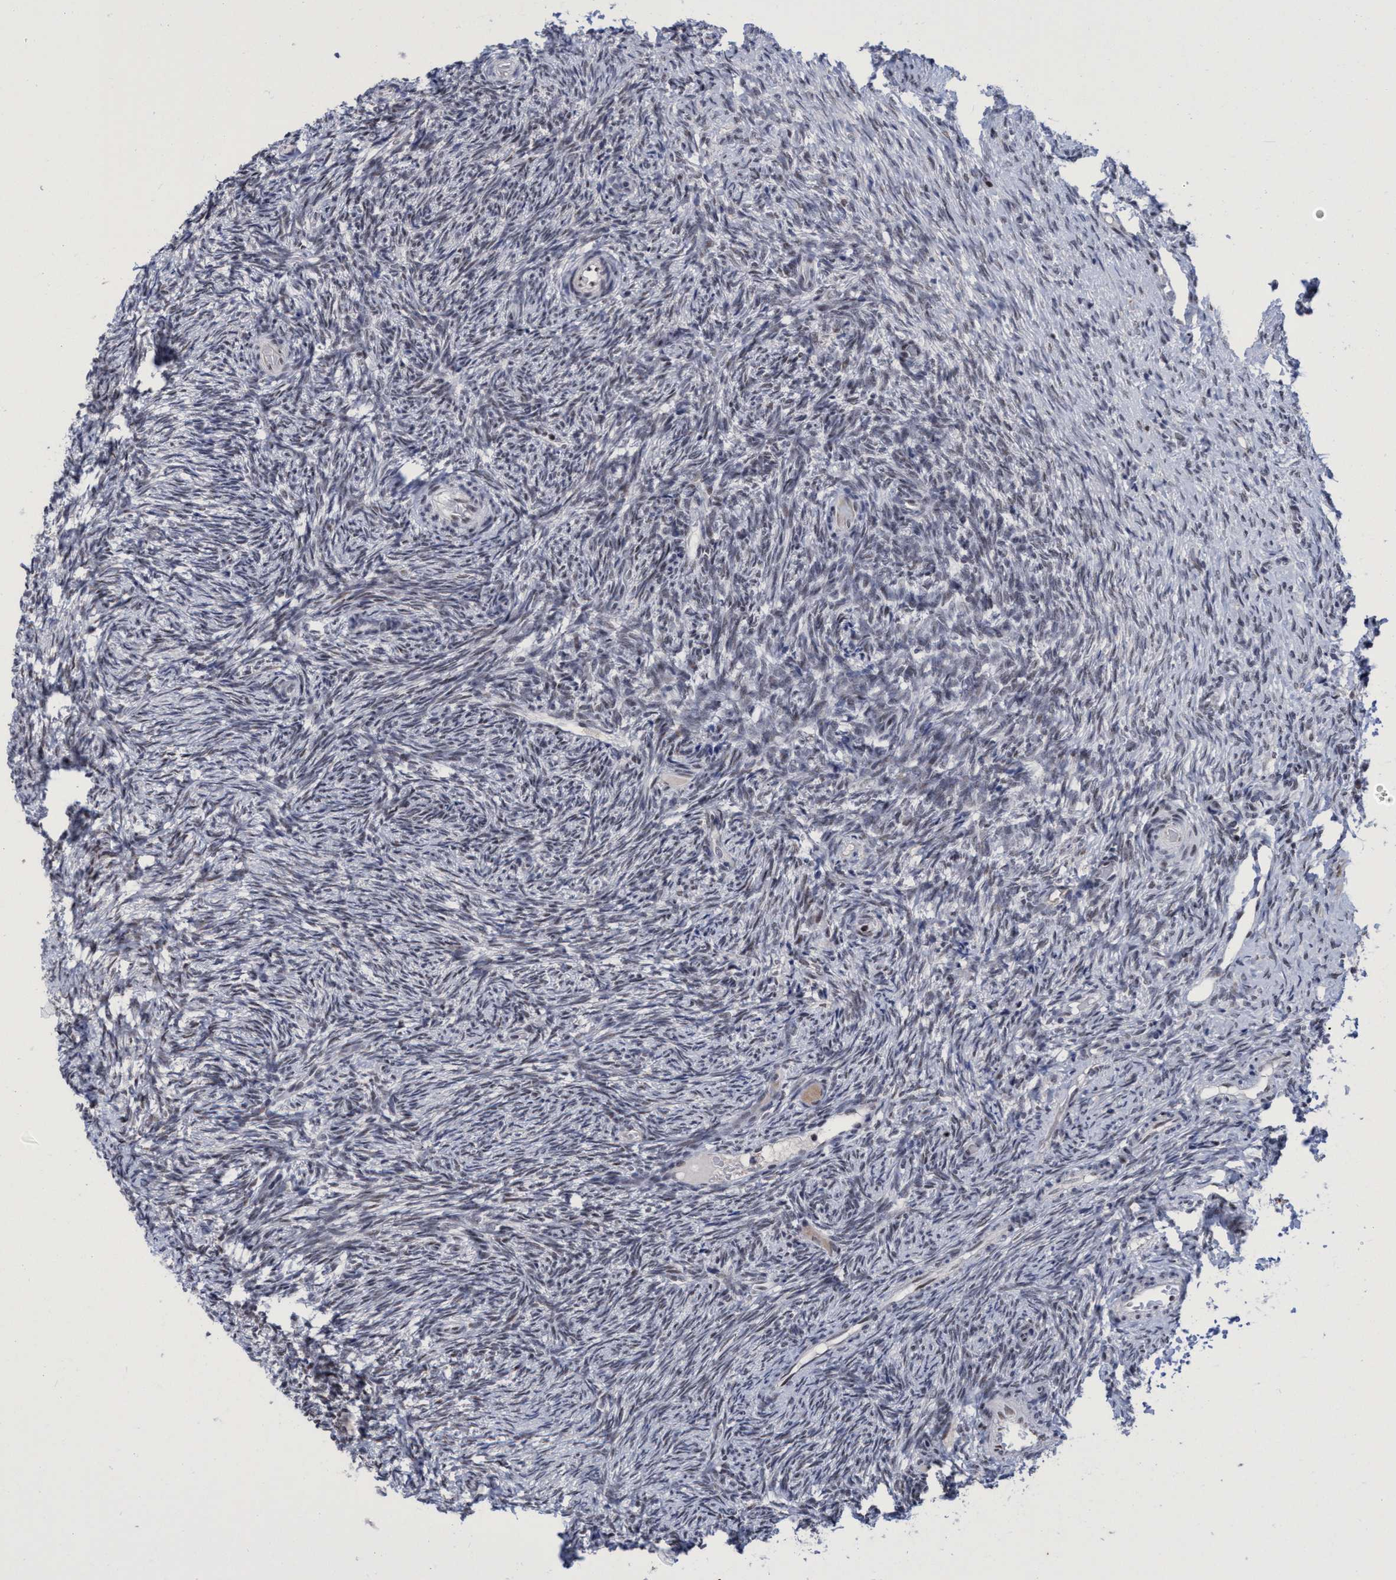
{"staining": {"intensity": "strong", "quantity": "25%-75%", "location": "cytoplasmic/membranous"}, "tissue": "ovary", "cell_type": "Follicle cells", "image_type": "normal", "snomed": [{"axis": "morphology", "description": "Normal tissue, NOS"}, {"axis": "topography", "description": "Ovary"}], "caption": "Immunohistochemistry photomicrograph of benign ovary: human ovary stained using immunohistochemistry (IHC) reveals high levels of strong protein expression localized specifically in the cytoplasmic/membranous of follicle cells, appearing as a cytoplasmic/membranous brown color.", "gene": "C9orf78", "patient": {"sex": "female", "age": 41}}